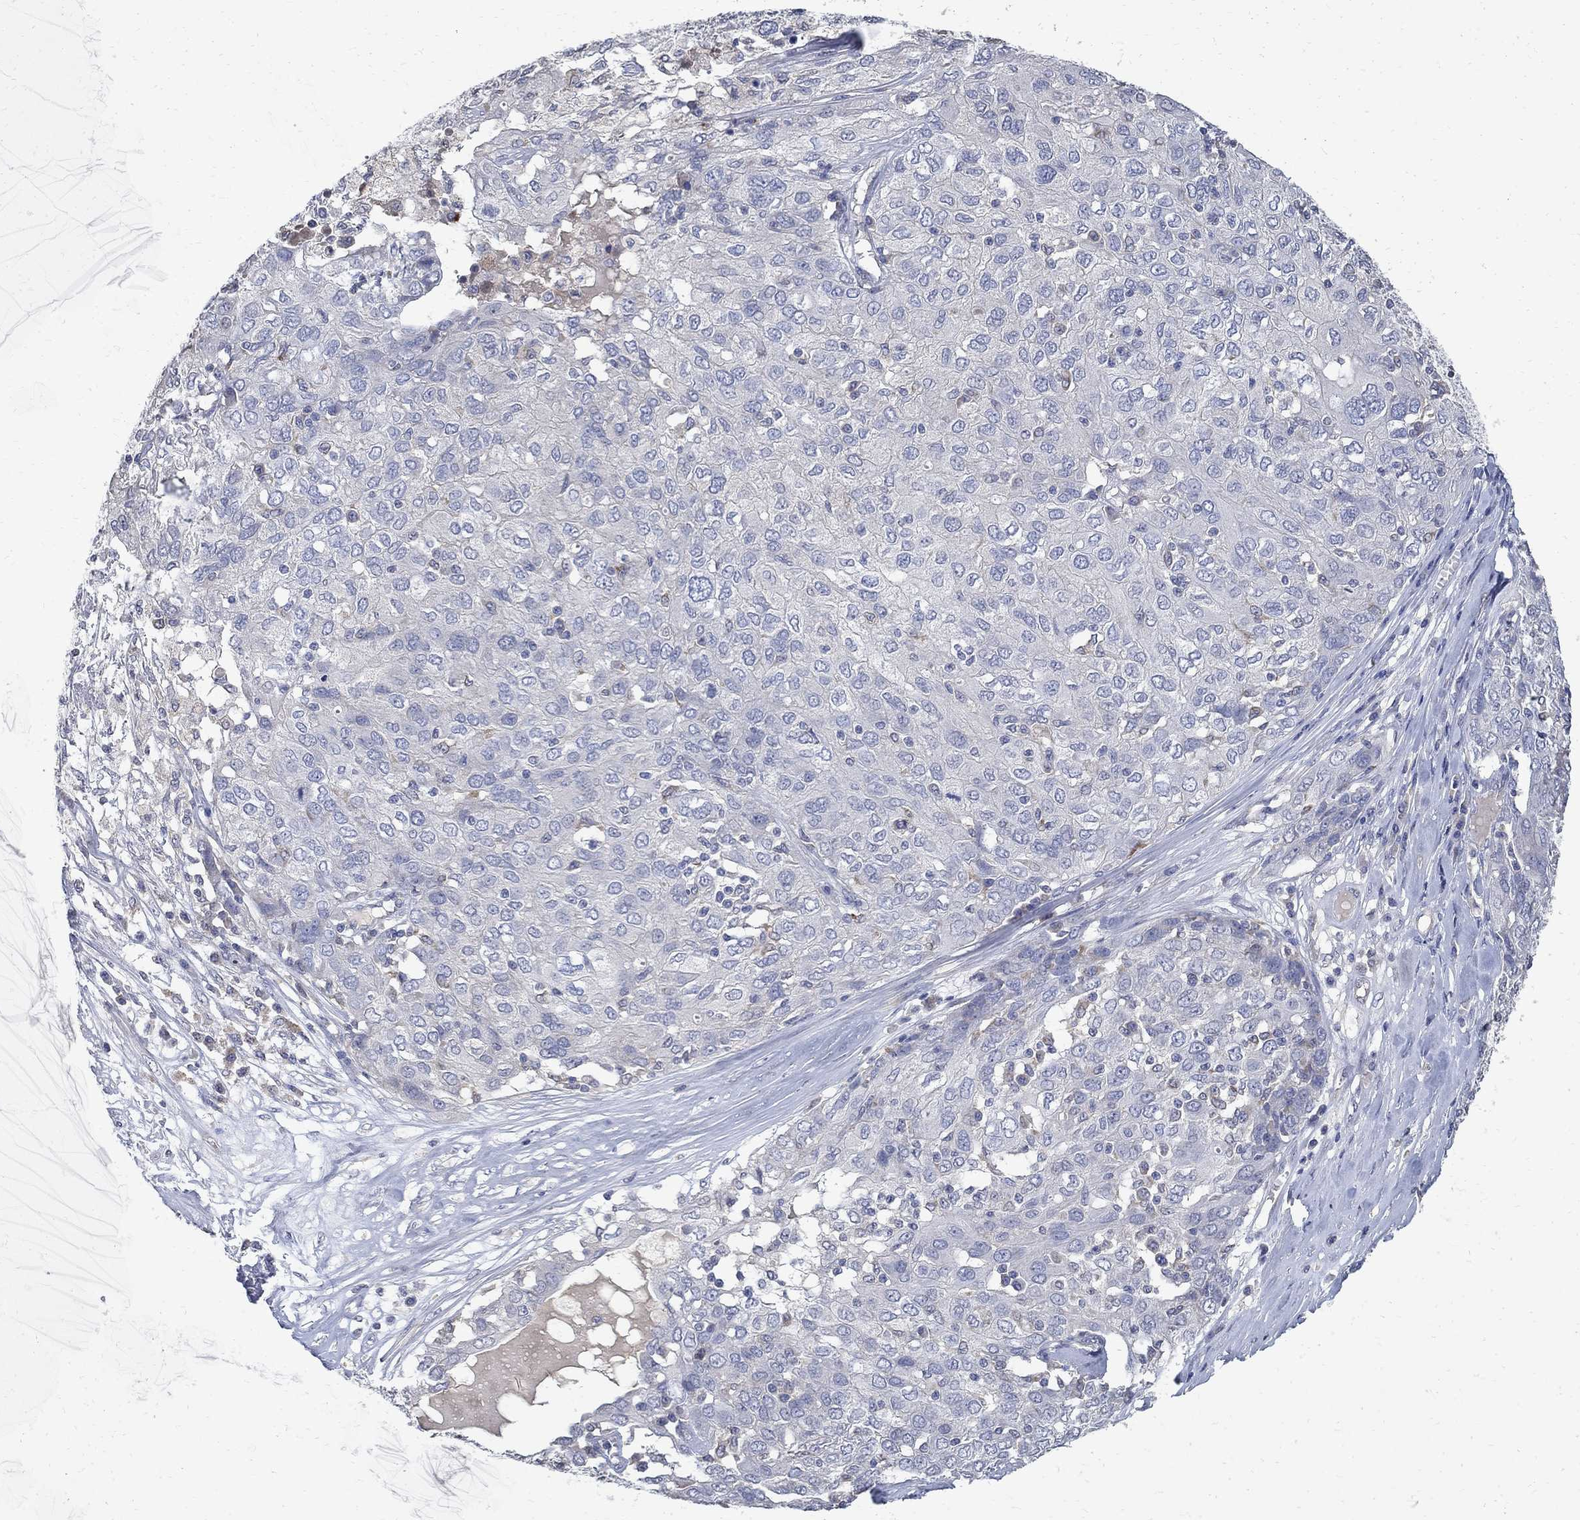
{"staining": {"intensity": "negative", "quantity": "none", "location": "none"}, "tissue": "ovarian cancer", "cell_type": "Tumor cells", "image_type": "cancer", "snomed": [{"axis": "morphology", "description": "Carcinoma, endometroid"}, {"axis": "topography", "description": "Ovary"}], "caption": "The histopathology image exhibits no staining of tumor cells in ovarian cancer (endometroid carcinoma).", "gene": "TMEM169", "patient": {"sex": "female", "age": 50}}